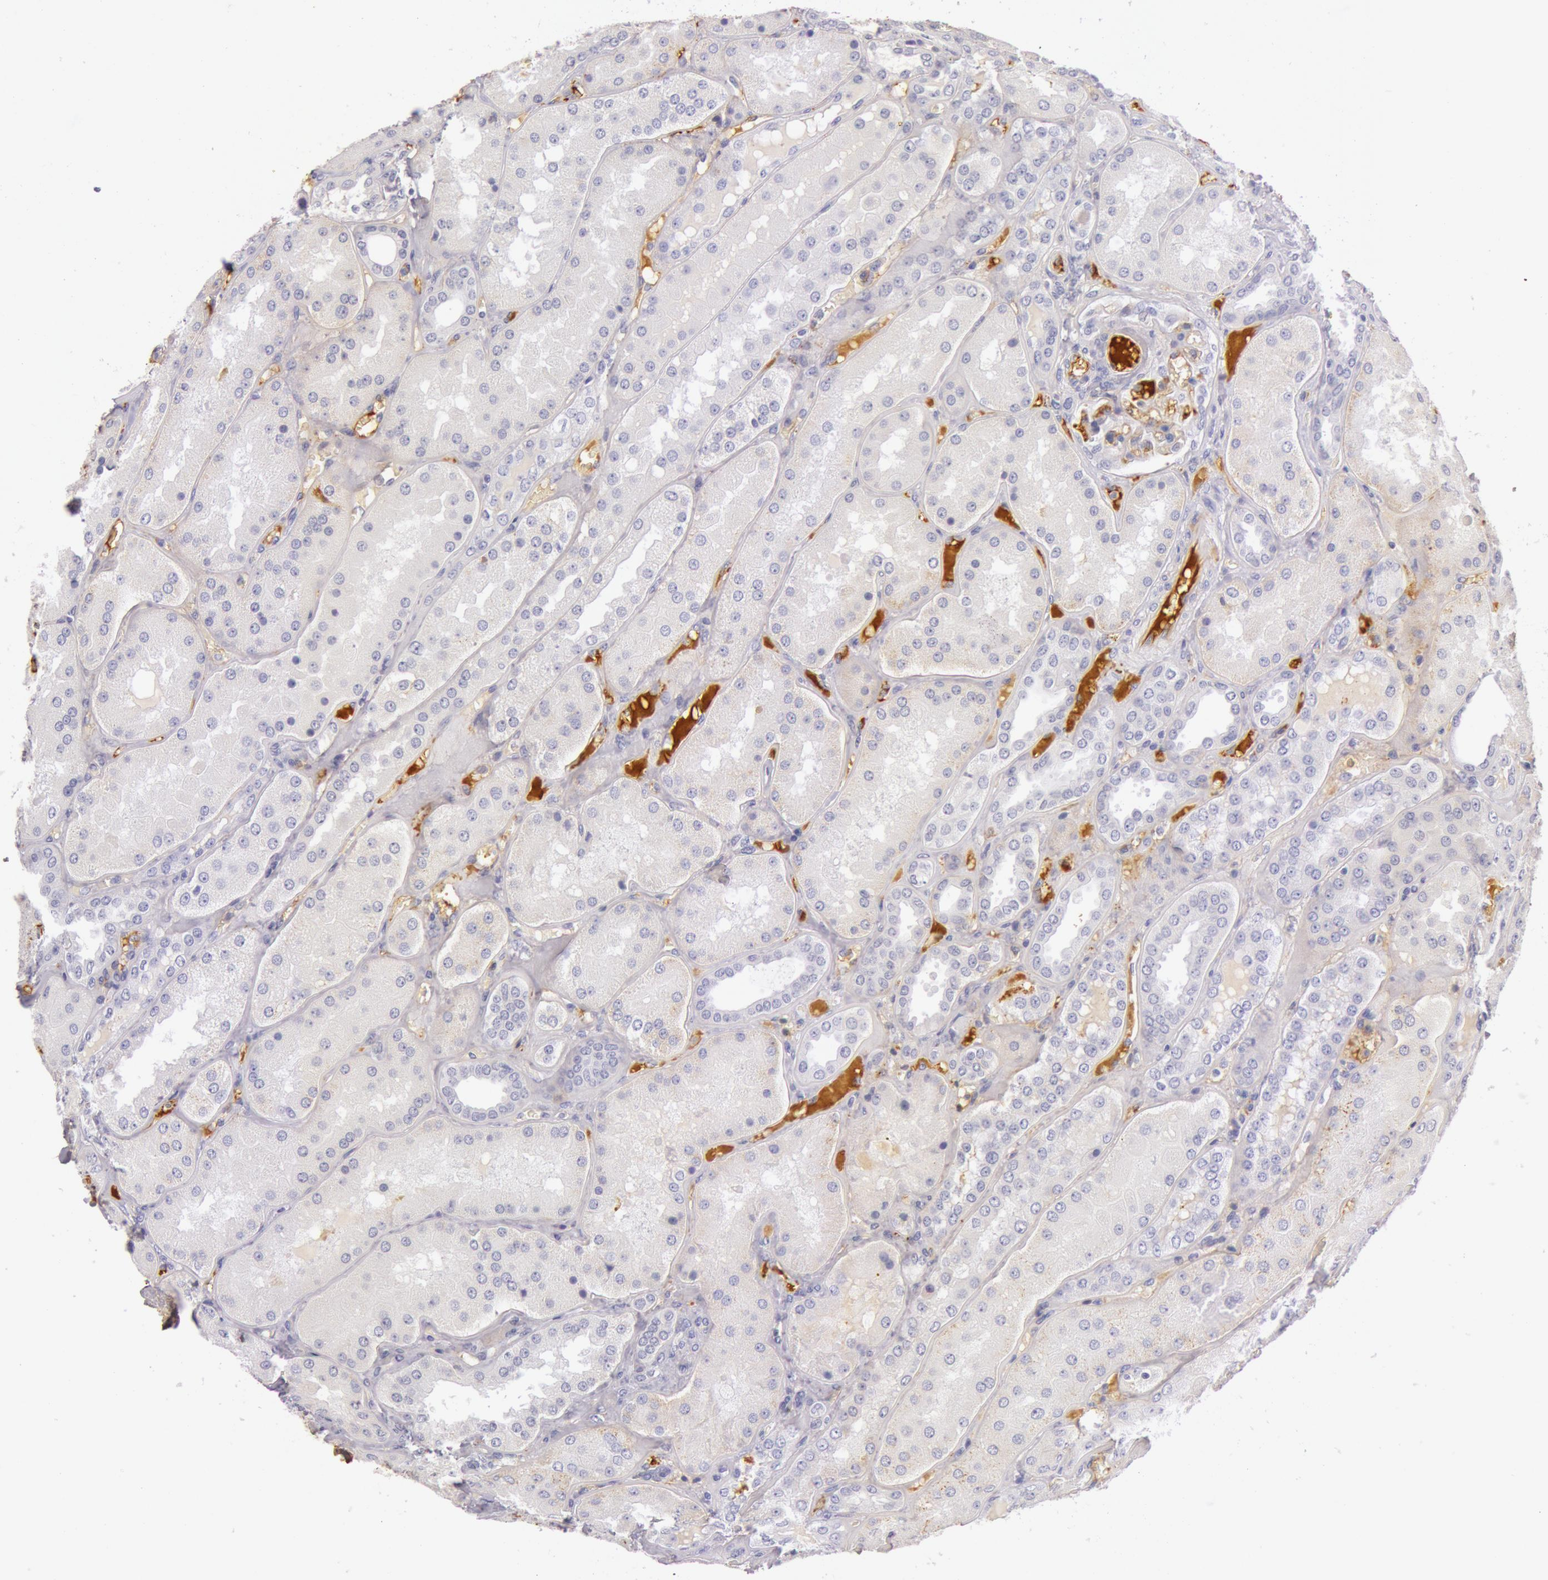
{"staining": {"intensity": "moderate", "quantity": "25%-75%", "location": "cytoplasmic/membranous"}, "tissue": "kidney", "cell_type": "Cells in glomeruli", "image_type": "normal", "snomed": [{"axis": "morphology", "description": "Normal tissue, NOS"}, {"axis": "topography", "description": "Kidney"}], "caption": "This is a photomicrograph of immunohistochemistry staining of benign kidney, which shows moderate positivity in the cytoplasmic/membranous of cells in glomeruli.", "gene": "C4BPA", "patient": {"sex": "female", "age": 56}}